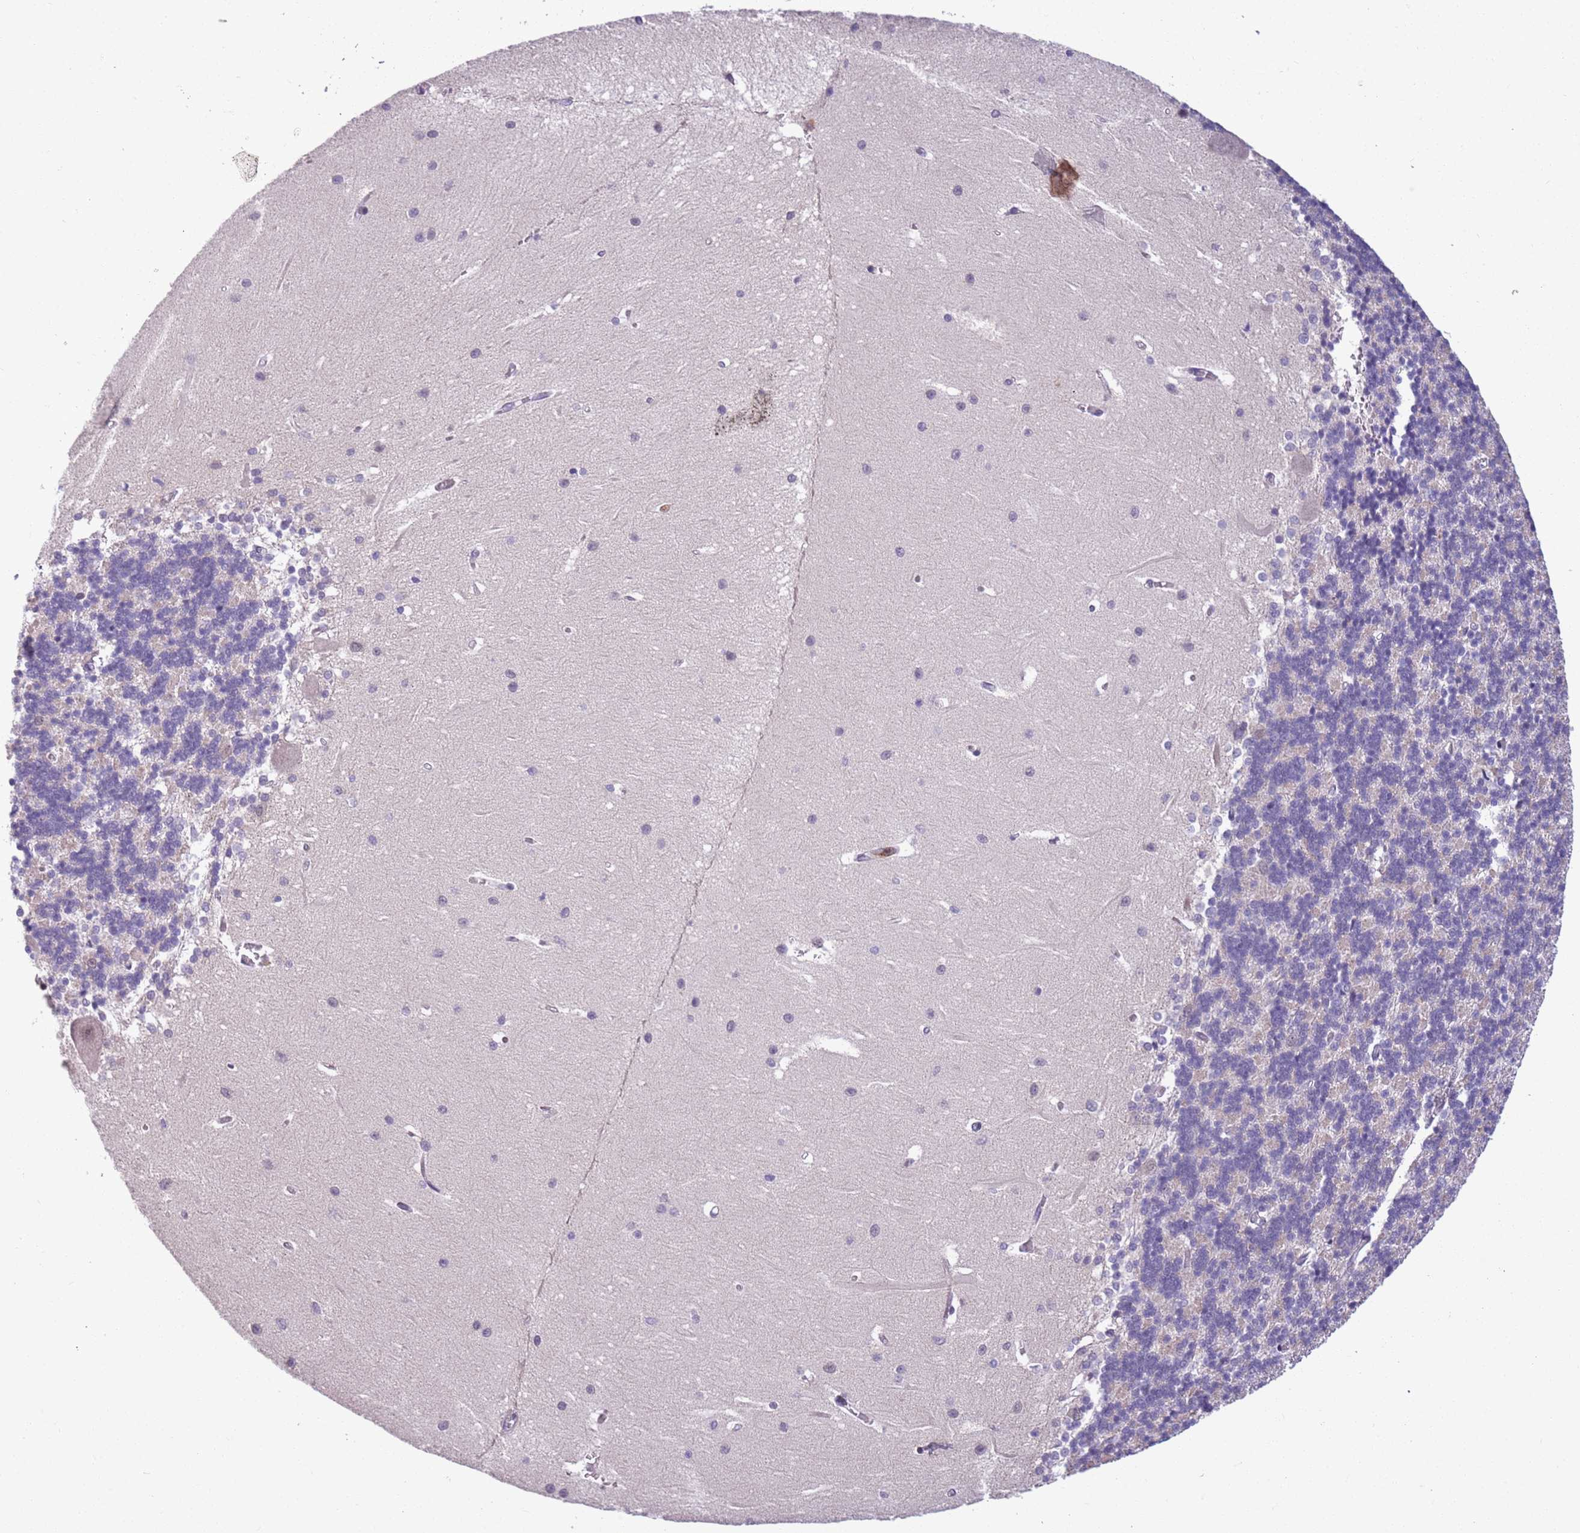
{"staining": {"intensity": "negative", "quantity": "none", "location": "none"}, "tissue": "cerebellum", "cell_type": "Cells in granular layer", "image_type": "normal", "snomed": [{"axis": "morphology", "description": "Normal tissue, NOS"}, {"axis": "topography", "description": "Cerebellum"}], "caption": "Cells in granular layer show no significant positivity in normal cerebellum. (DAB (3,3'-diaminobenzidine) immunohistochemistry with hematoxylin counter stain).", "gene": "JAML", "patient": {"sex": "male", "age": 37}}